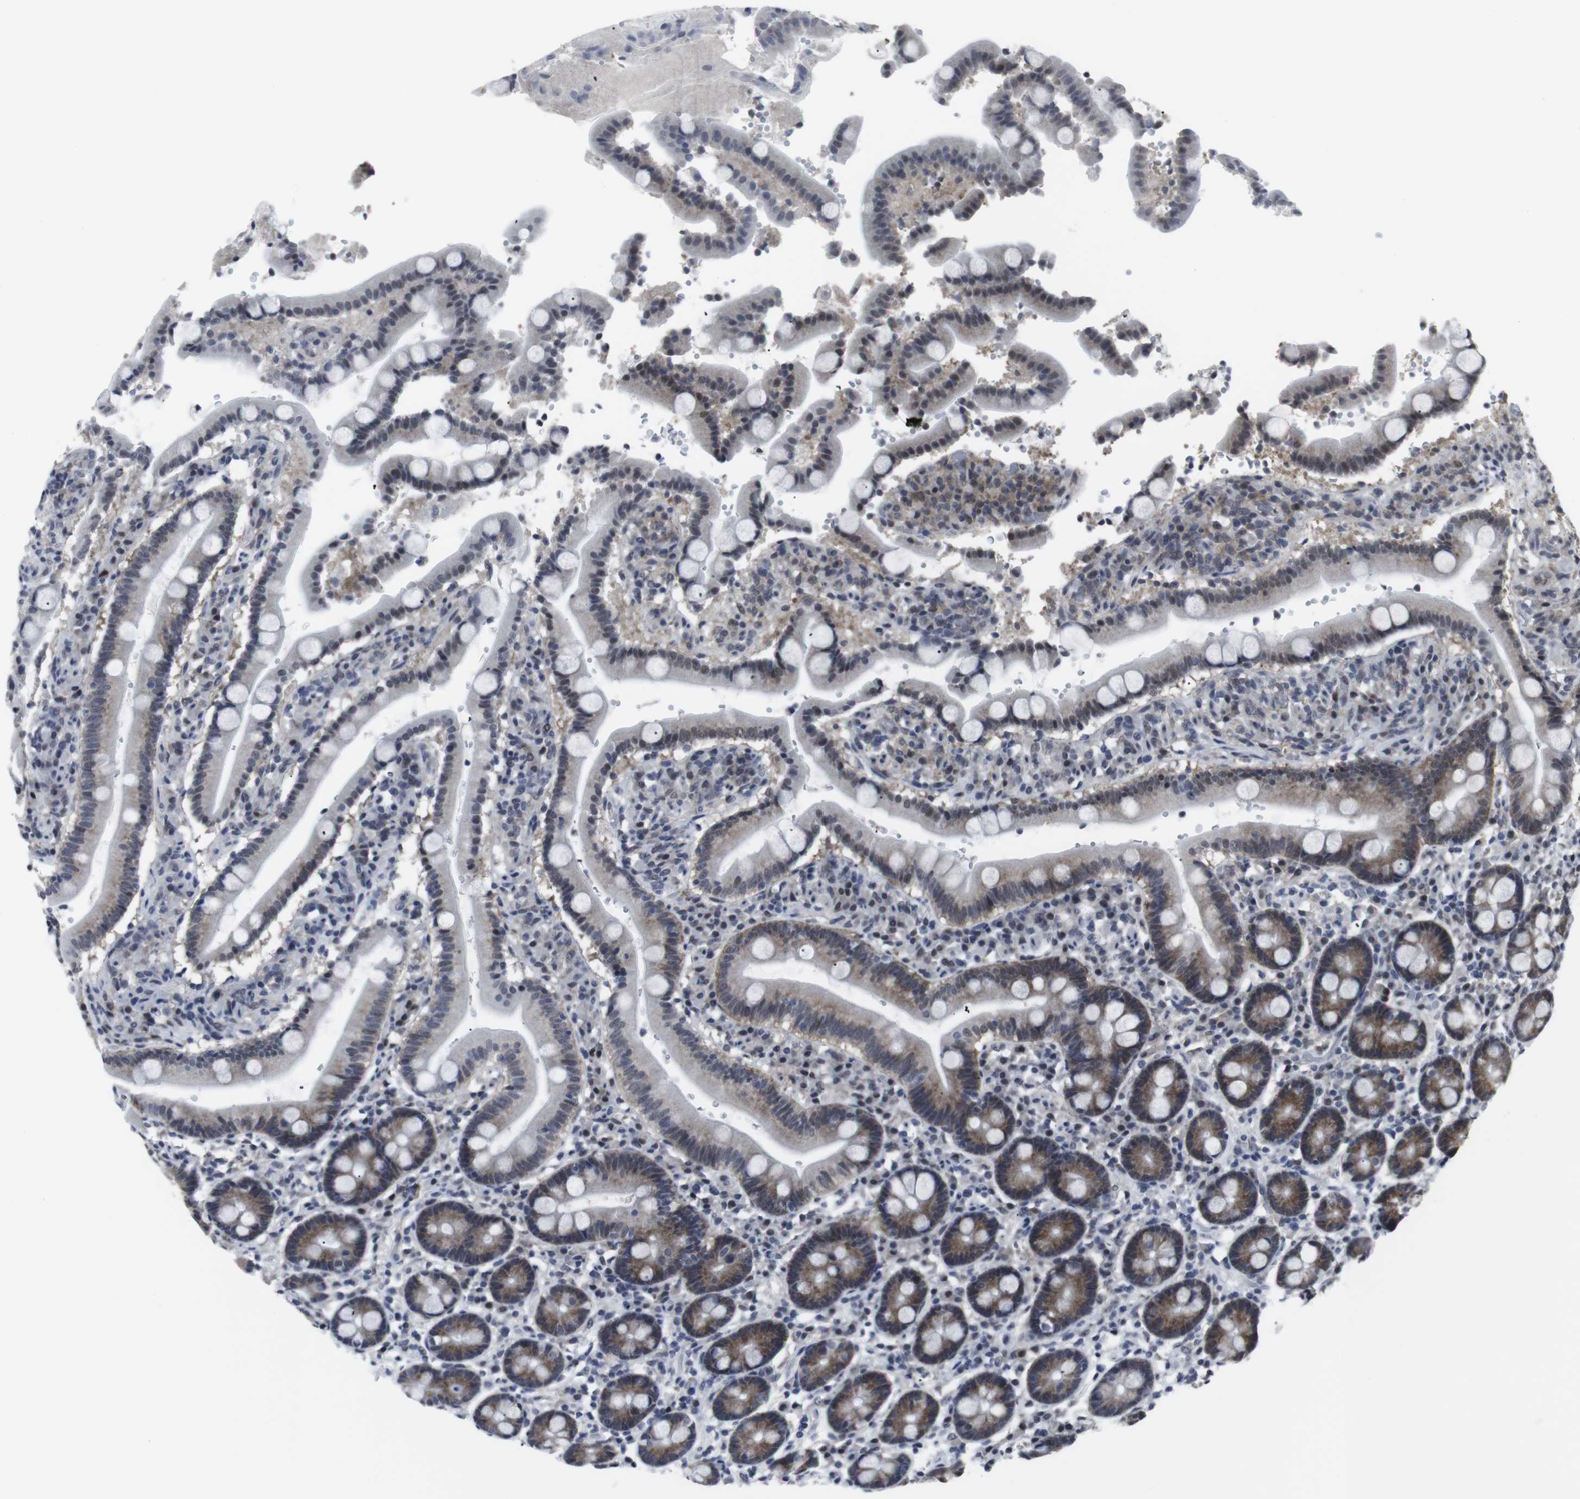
{"staining": {"intensity": "moderate", "quantity": ">75%", "location": "cytoplasmic/membranous"}, "tissue": "duodenum", "cell_type": "Glandular cells", "image_type": "normal", "snomed": [{"axis": "morphology", "description": "Normal tissue, NOS"}, {"axis": "topography", "description": "Small intestine, NOS"}], "caption": "A medium amount of moderate cytoplasmic/membranous expression is seen in about >75% of glandular cells in benign duodenum. The staining was performed using DAB, with brown indicating positive protein expression. Nuclei are stained blue with hematoxylin.", "gene": "GEMIN2", "patient": {"sex": "female", "age": 71}}